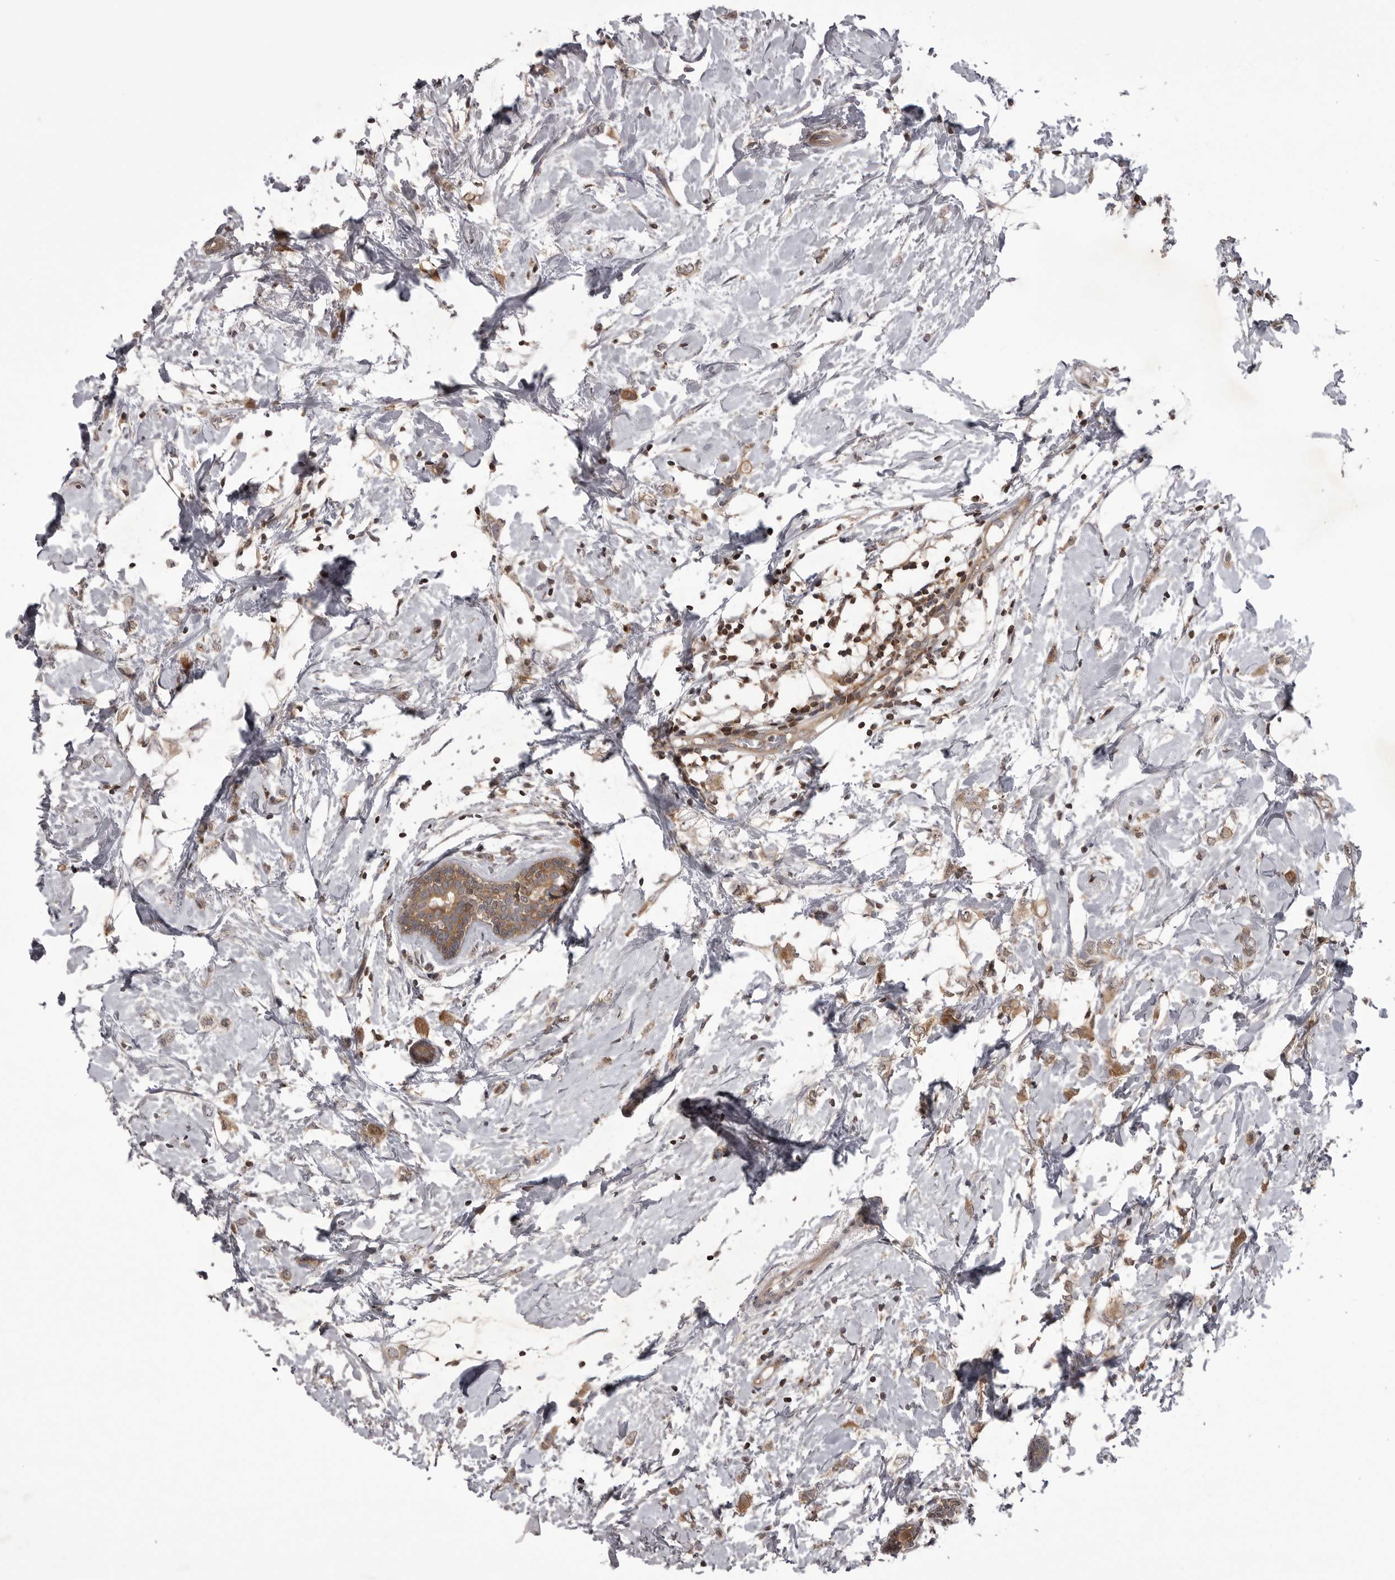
{"staining": {"intensity": "moderate", "quantity": ">75%", "location": "cytoplasmic/membranous"}, "tissue": "breast cancer", "cell_type": "Tumor cells", "image_type": "cancer", "snomed": [{"axis": "morphology", "description": "Normal tissue, NOS"}, {"axis": "morphology", "description": "Lobular carcinoma"}, {"axis": "topography", "description": "Breast"}], "caption": "Immunohistochemistry (IHC) (DAB (3,3'-diaminobenzidine)) staining of breast lobular carcinoma exhibits moderate cytoplasmic/membranous protein expression in about >75% of tumor cells.", "gene": "STK24", "patient": {"sex": "female", "age": 47}}